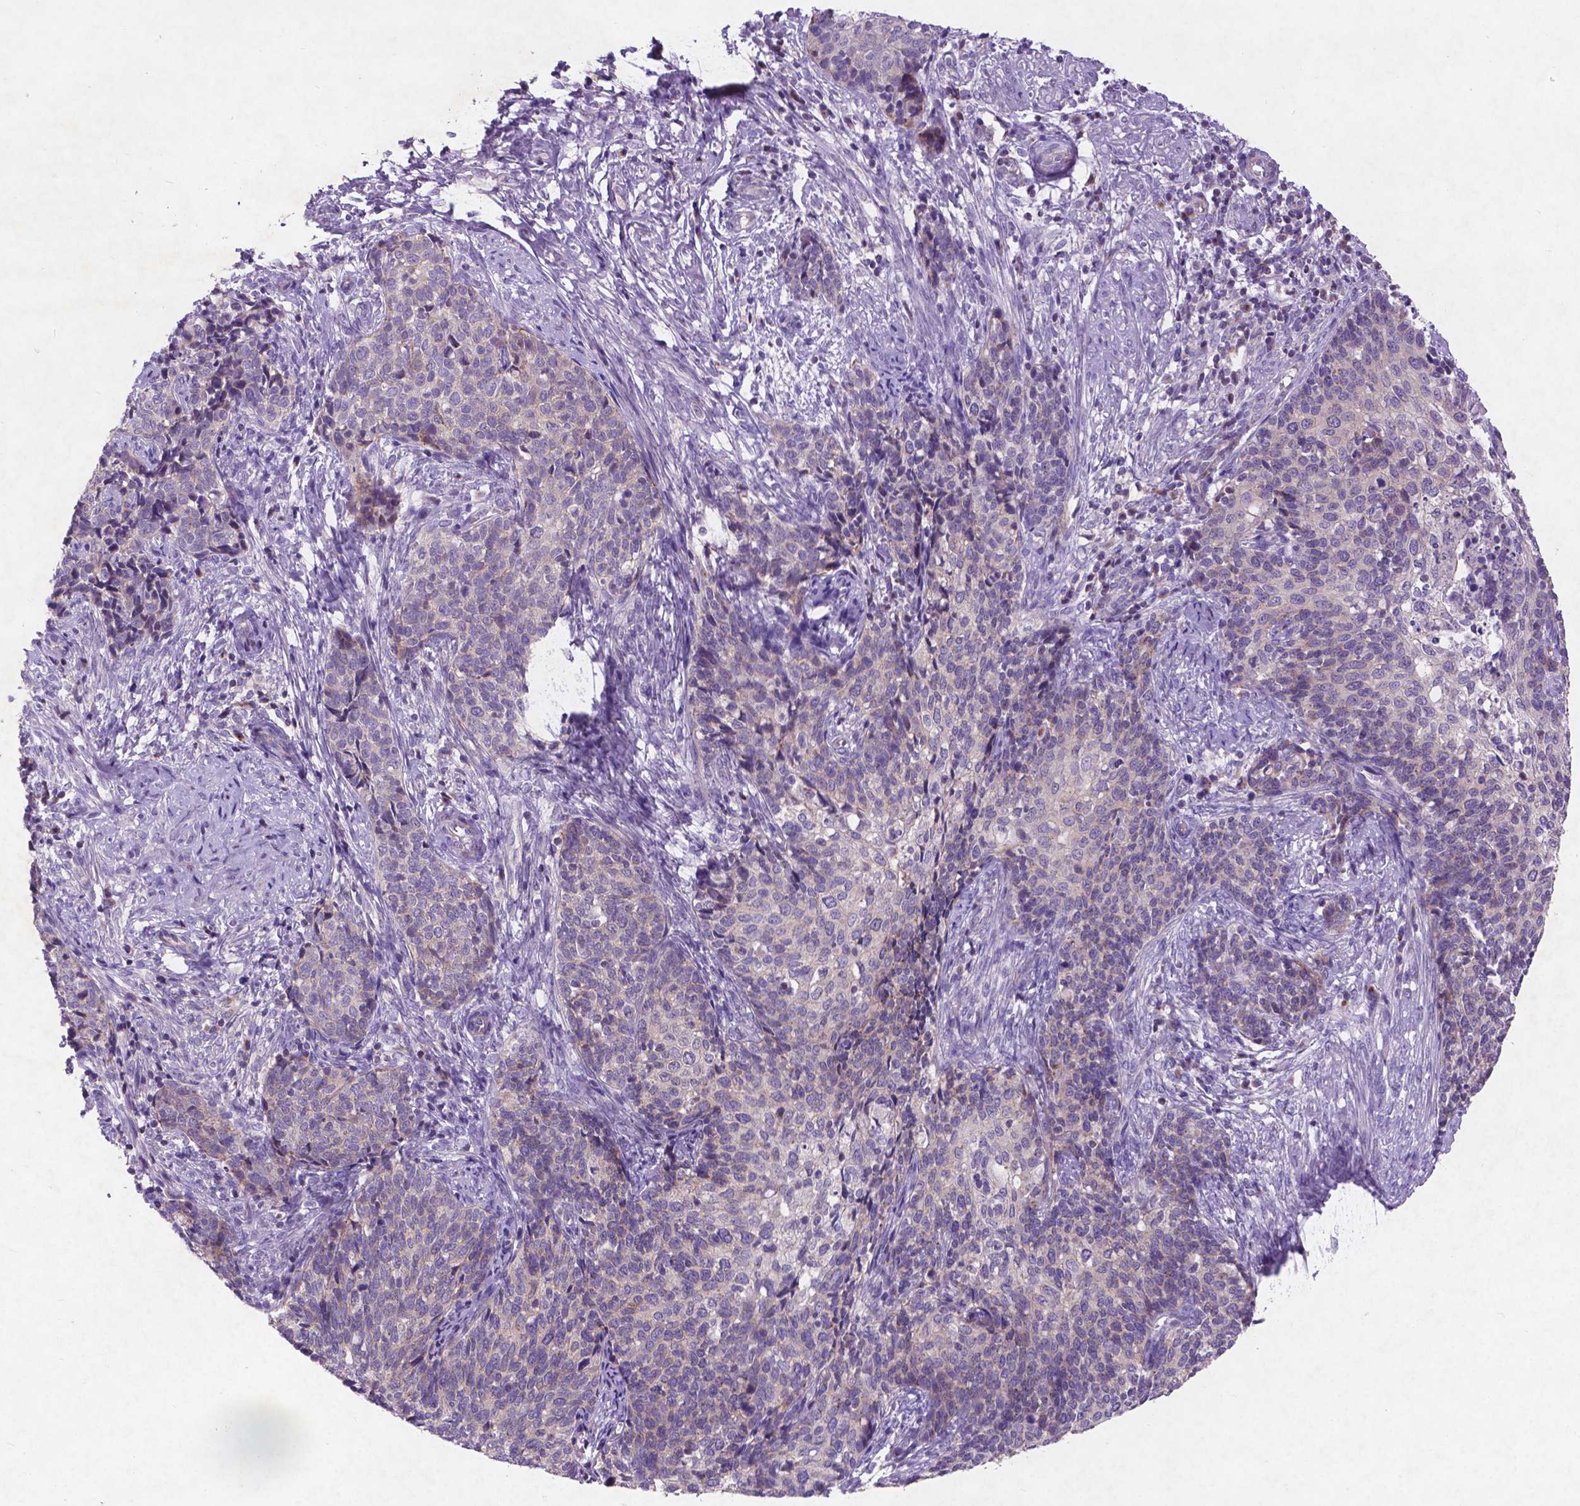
{"staining": {"intensity": "negative", "quantity": "none", "location": "none"}, "tissue": "cervical cancer", "cell_type": "Tumor cells", "image_type": "cancer", "snomed": [{"axis": "morphology", "description": "Squamous cell carcinoma, NOS"}, {"axis": "topography", "description": "Cervix"}], "caption": "Cervical cancer (squamous cell carcinoma) was stained to show a protein in brown. There is no significant staining in tumor cells.", "gene": "ATG4D", "patient": {"sex": "female", "age": 39}}